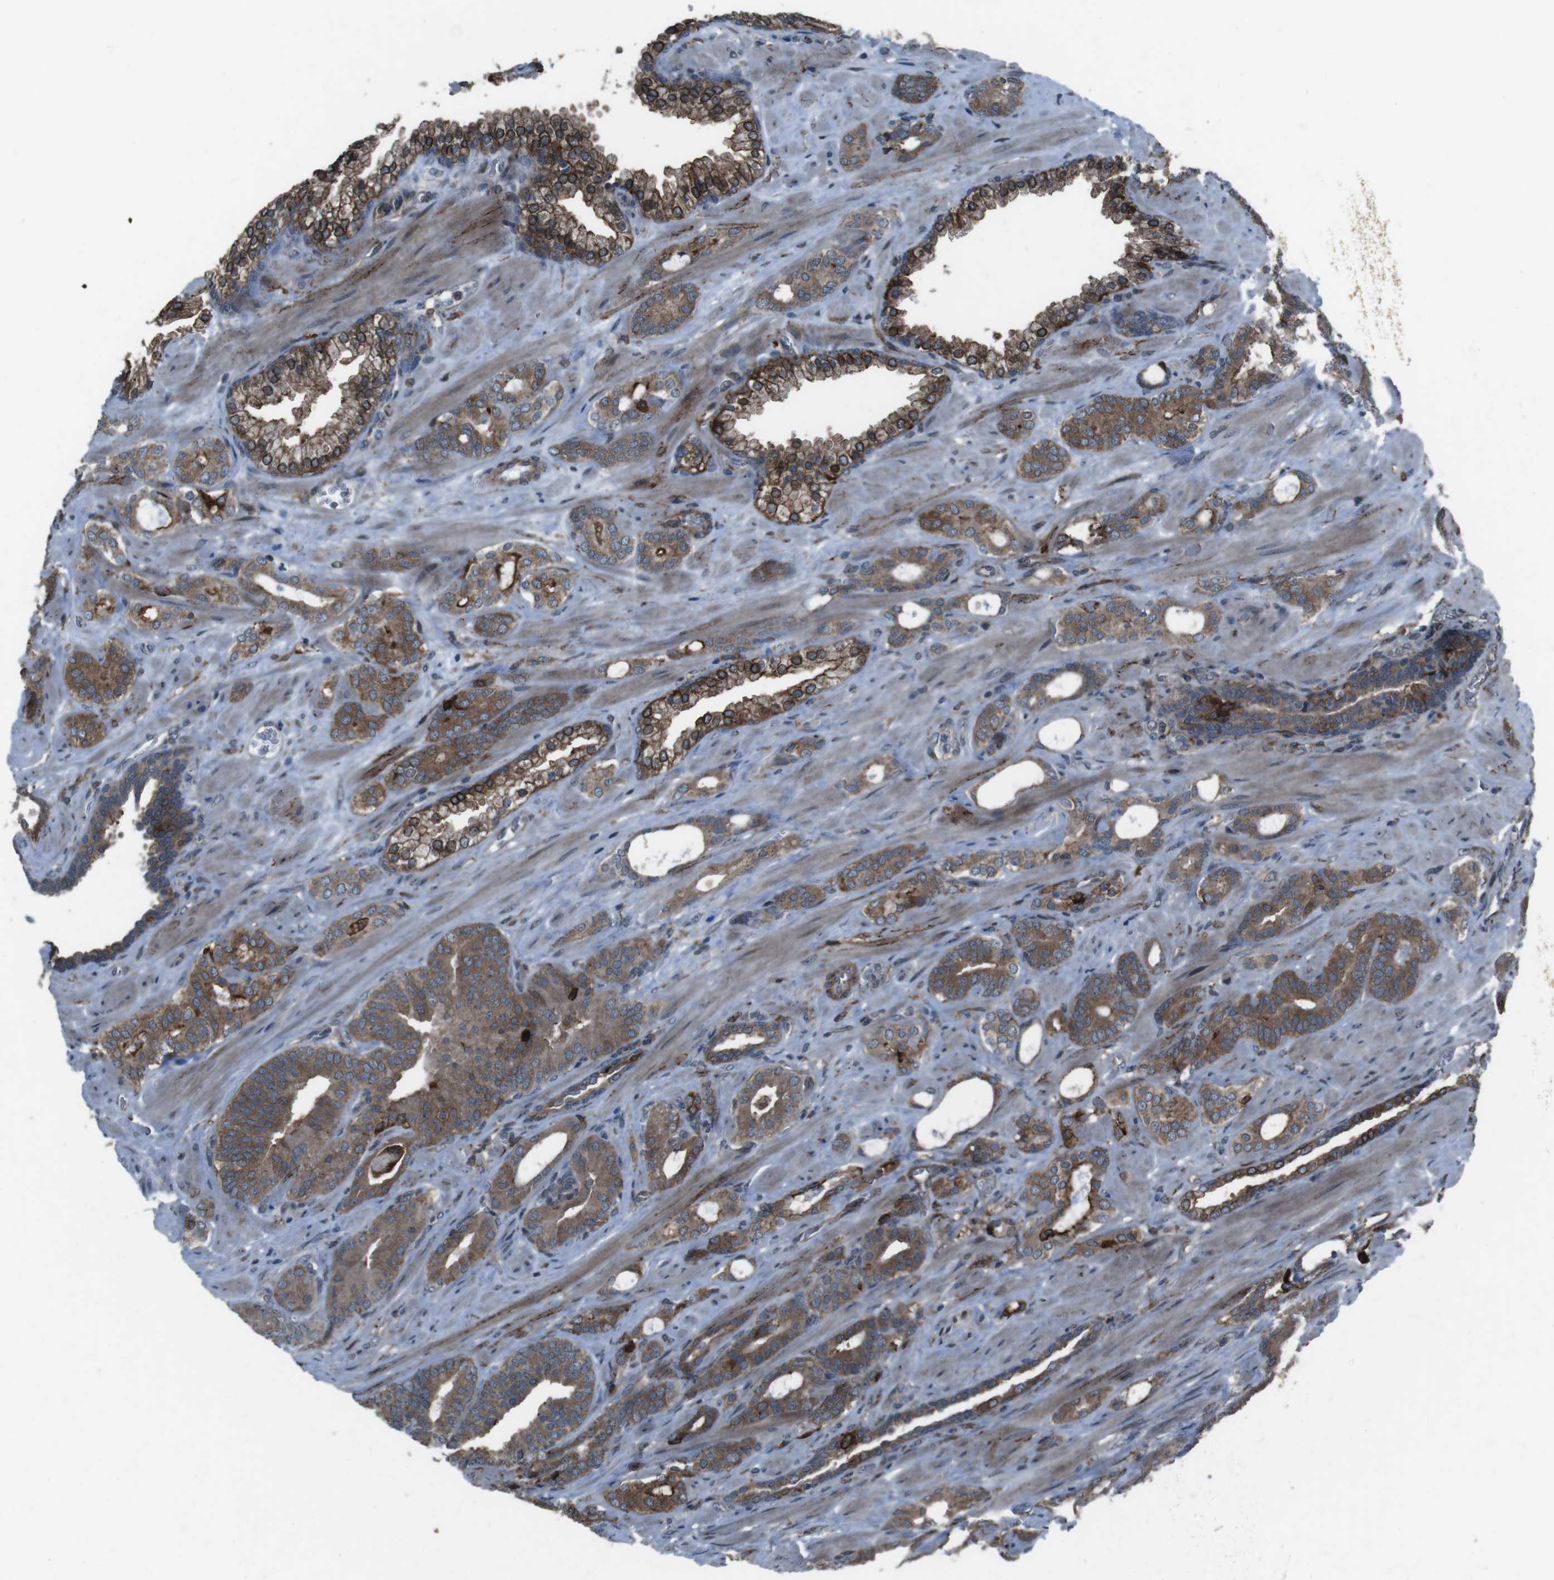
{"staining": {"intensity": "strong", "quantity": "25%-75%", "location": "cytoplasmic/membranous"}, "tissue": "prostate cancer", "cell_type": "Tumor cells", "image_type": "cancer", "snomed": [{"axis": "morphology", "description": "Adenocarcinoma, Low grade"}, {"axis": "topography", "description": "Prostate"}], "caption": "Tumor cells reveal high levels of strong cytoplasmic/membranous expression in approximately 25%-75% of cells in prostate cancer.", "gene": "GDF10", "patient": {"sex": "male", "age": 63}}